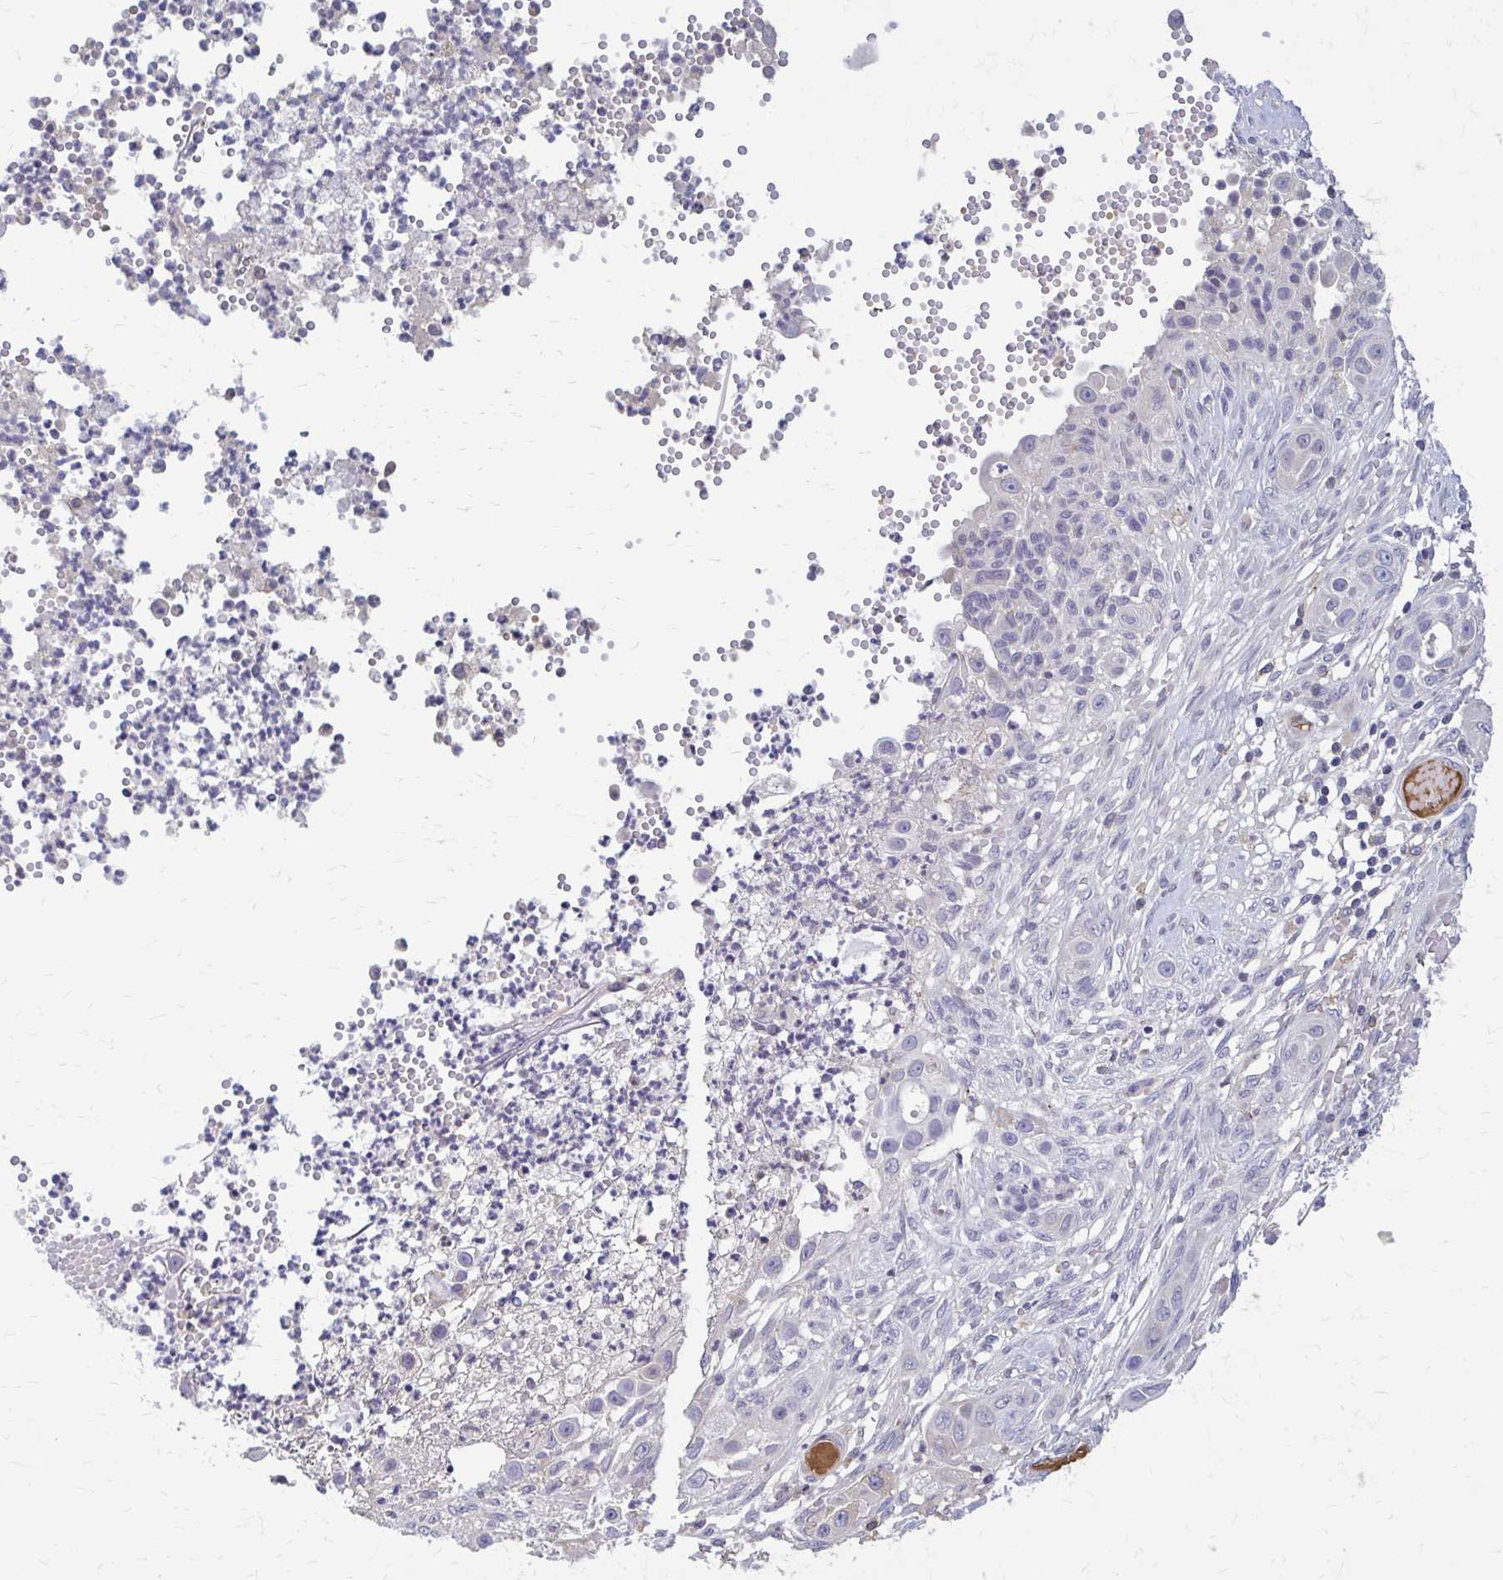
{"staining": {"intensity": "negative", "quantity": "none", "location": "none"}, "tissue": "skin cancer", "cell_type": "Tumor cells", "image_type": "cancer", "snomed": [{"axis": "morphology", "description": "Squamous cell carcinoma, NOS"}, {"axis": "topography", "description": "Skin"}], "caption": "Immunohistochemical staining of human skin cancer exhibits no significant positivity in tumor cells.", "gene": "MCRIP2", "patient": {"sex": "female", "age": 69}}